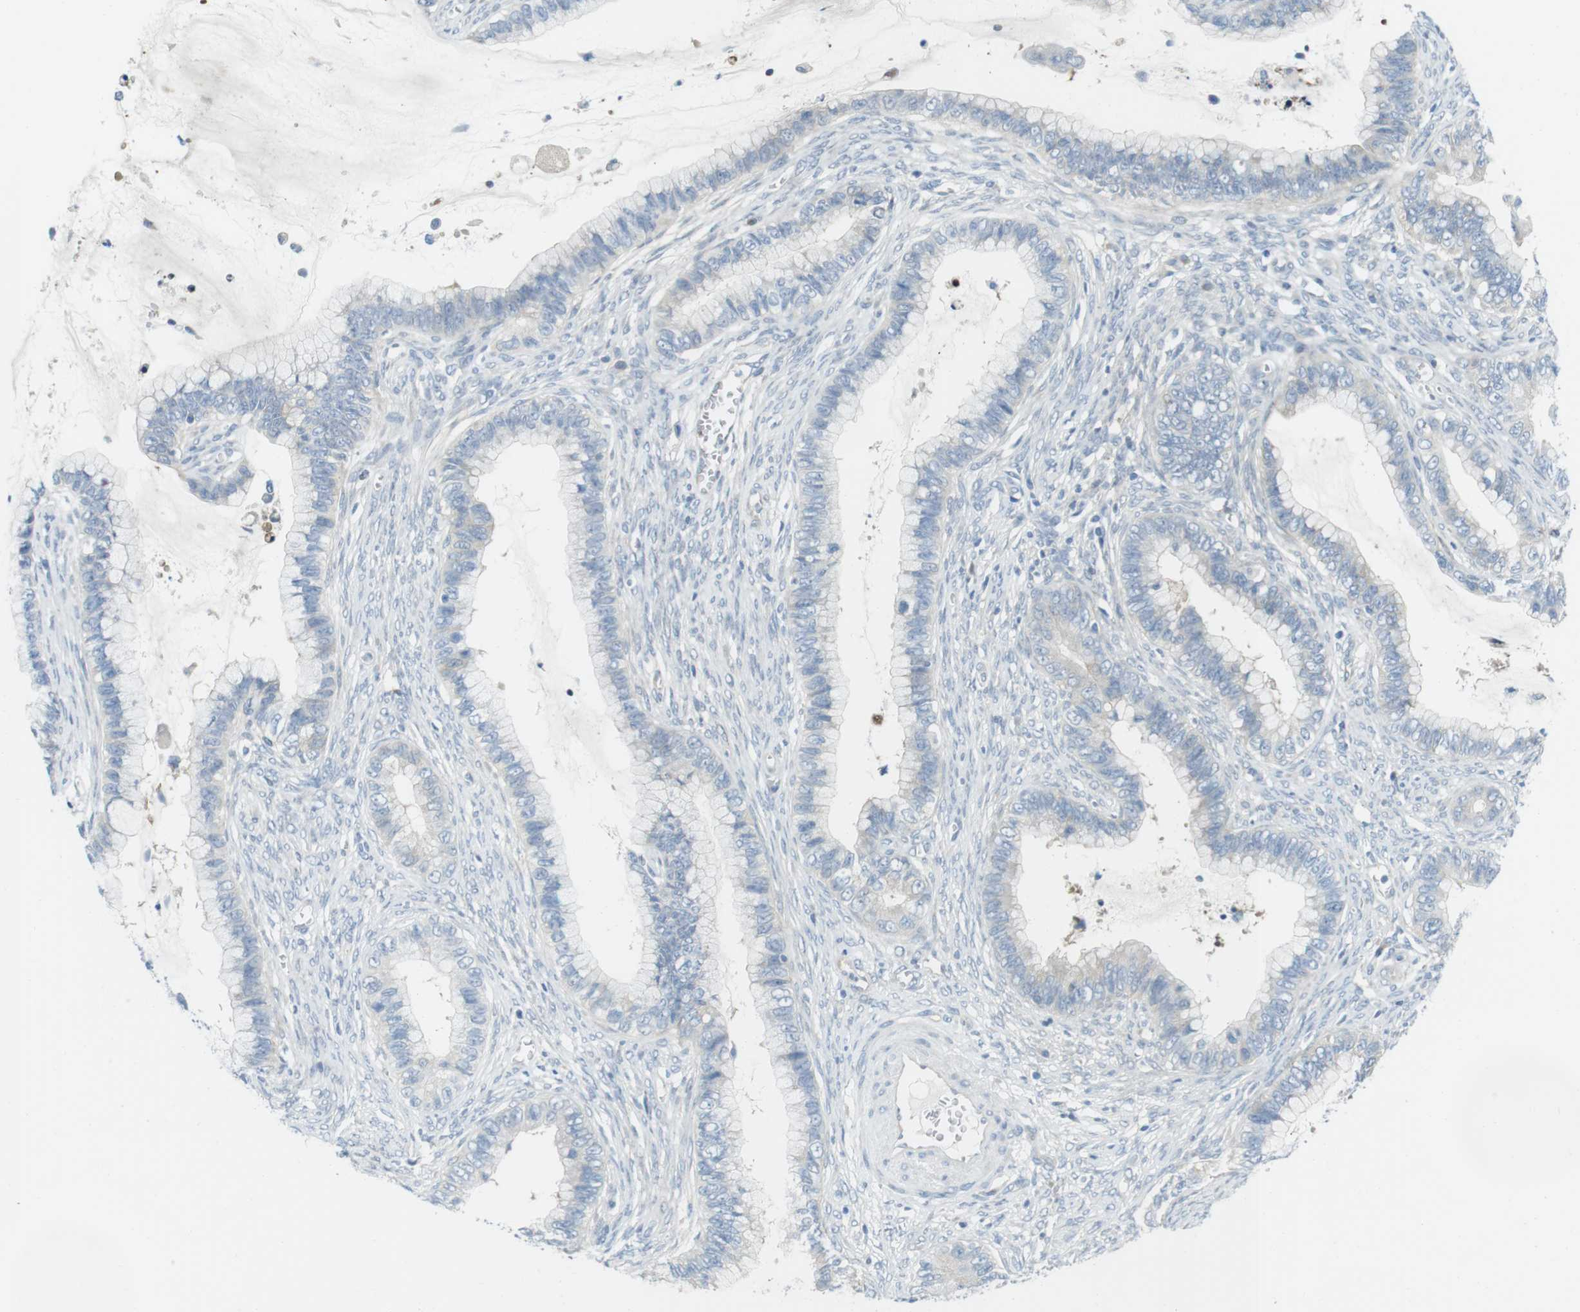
{"staining": {"intensity": "weak", "quantity": "<25%", "location": "cytoplasmic/membranous"}, "tissue": "cervical cancer", "cell_type": "Tumor cells", "image_type": "cancer", "snomed": [{"axis": "morphology", "description": "Adenocarcinoma, NOS"}, {"axis": "topography", "description": "Cervix"}], "caption": "Tumor cells show no significant protein expression in cervical cancer. (DAB (3,3'-diaminobenzidine) IHC with hematoxylin counter stain).", "gene": "CASP2", "patient": {"sex": "female", "age": 44}}